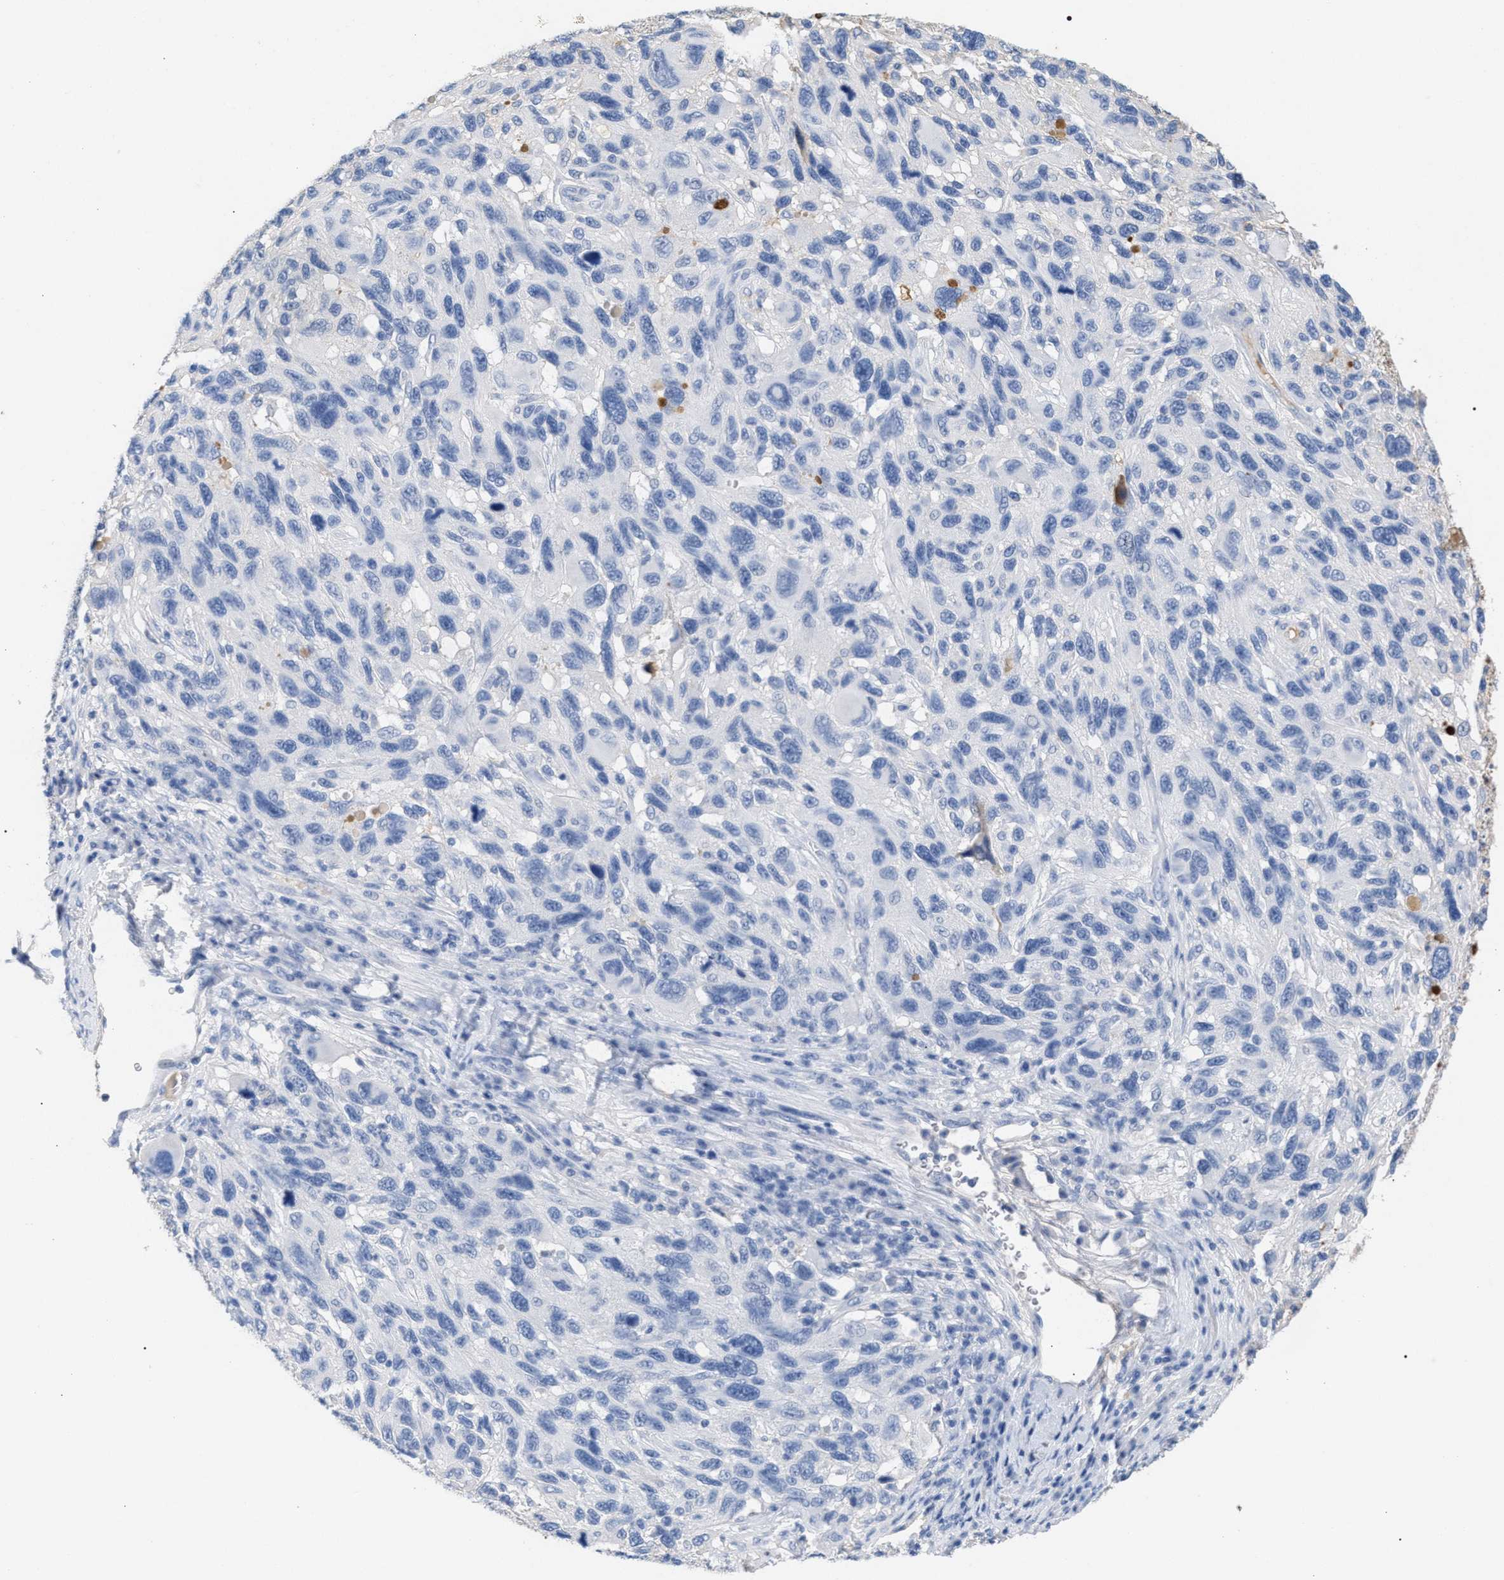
{"staining": {"intensity": "negative", "quantity": "none", "location": "none"}, "tissue": "melanoma", "cell_type": "Tumor cells", "image_type": "cancer", "snomed": [{"axis": "morphology", "description": "Malignant melanoma, NOS"}, {"axis": "topography", "description": "Skin"}], "caption": "Tumor cells show no significant protein staining in malignant melanoma.", "gene": "APOH", "patient": {"sex": "male", "age": 53}}